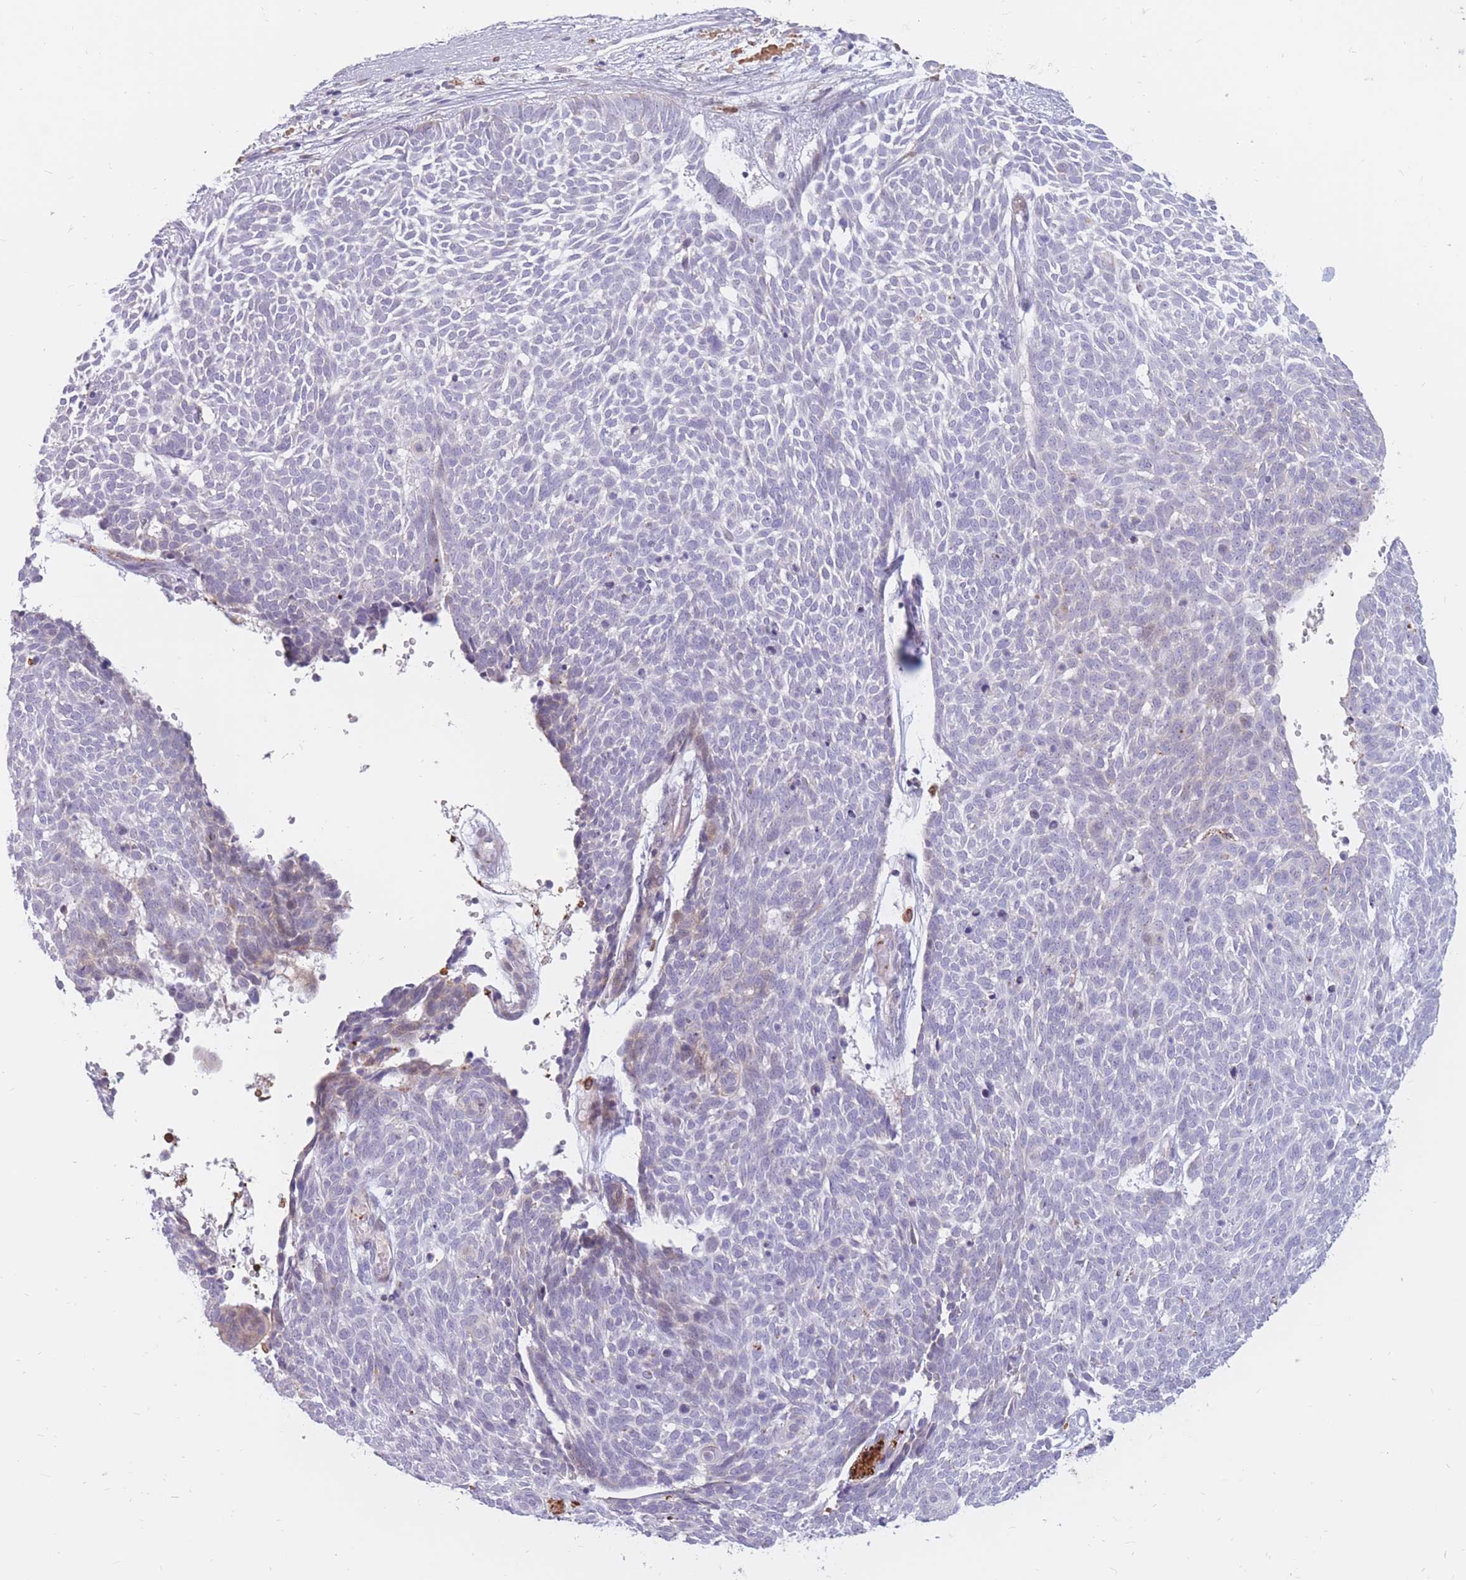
{"staining": {"intensity": "negative", "quantity": "none", "location": "none"}, "tissue": "skin cancer", "cell_type": "Tumor cells", "image_type": "cancer", "snomed": [{"axis": "morphology", "description": "Basal cell carcinoma"}, {"axis": "topography", "description": "Skin"}], "caption": "This is a image of immunohistochemistry (IHC) staining of skin basal cell carcinoma, which shows no expression in tumor cells.", "gene": "PTGDR", "patient": {"sex": "male", "age": 61}}